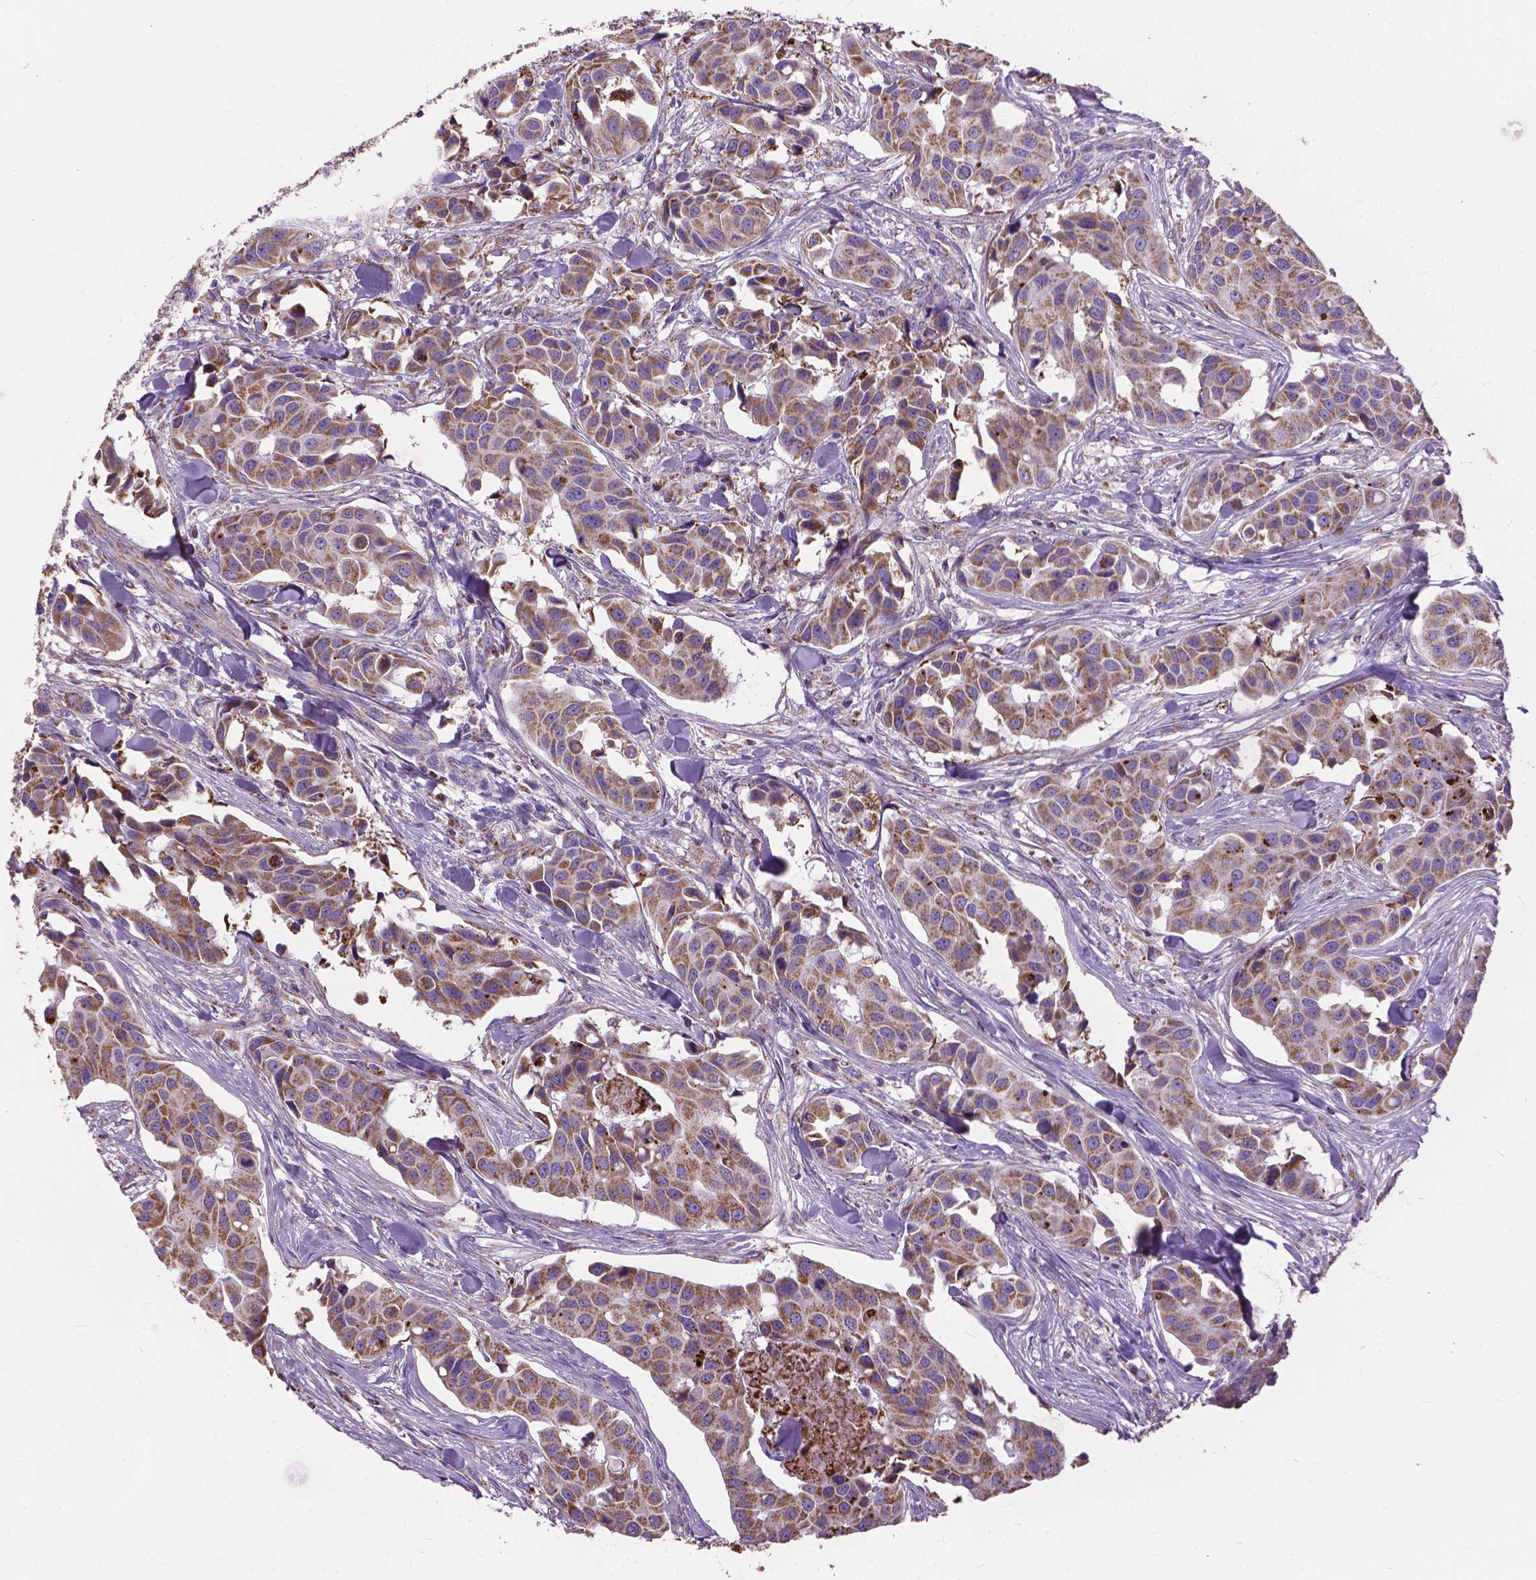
{"staining": {"intensity": "moderate", "quantity": ">75%", "location": "cytoplasmic/membranous"}, "tissue": "head and neck cancer", "cell_type": "Tumor cells", "image_type": "cancer", "snomed": [{"axis": "morphology", "description": "Adenocarcinoma, NOS"}, {"axis": "topography", "description": "Head-Neck"}], "caption": "Immunohistochemistry (IHC) (DAB) staining of human adenocarcinoma (head and neck) exhibits moderate cytoplasmic/membranous protein expression in about >75% of tumor cells.", "gene": "VDAC1", "patient": {"sex": "male", "age": 76}}